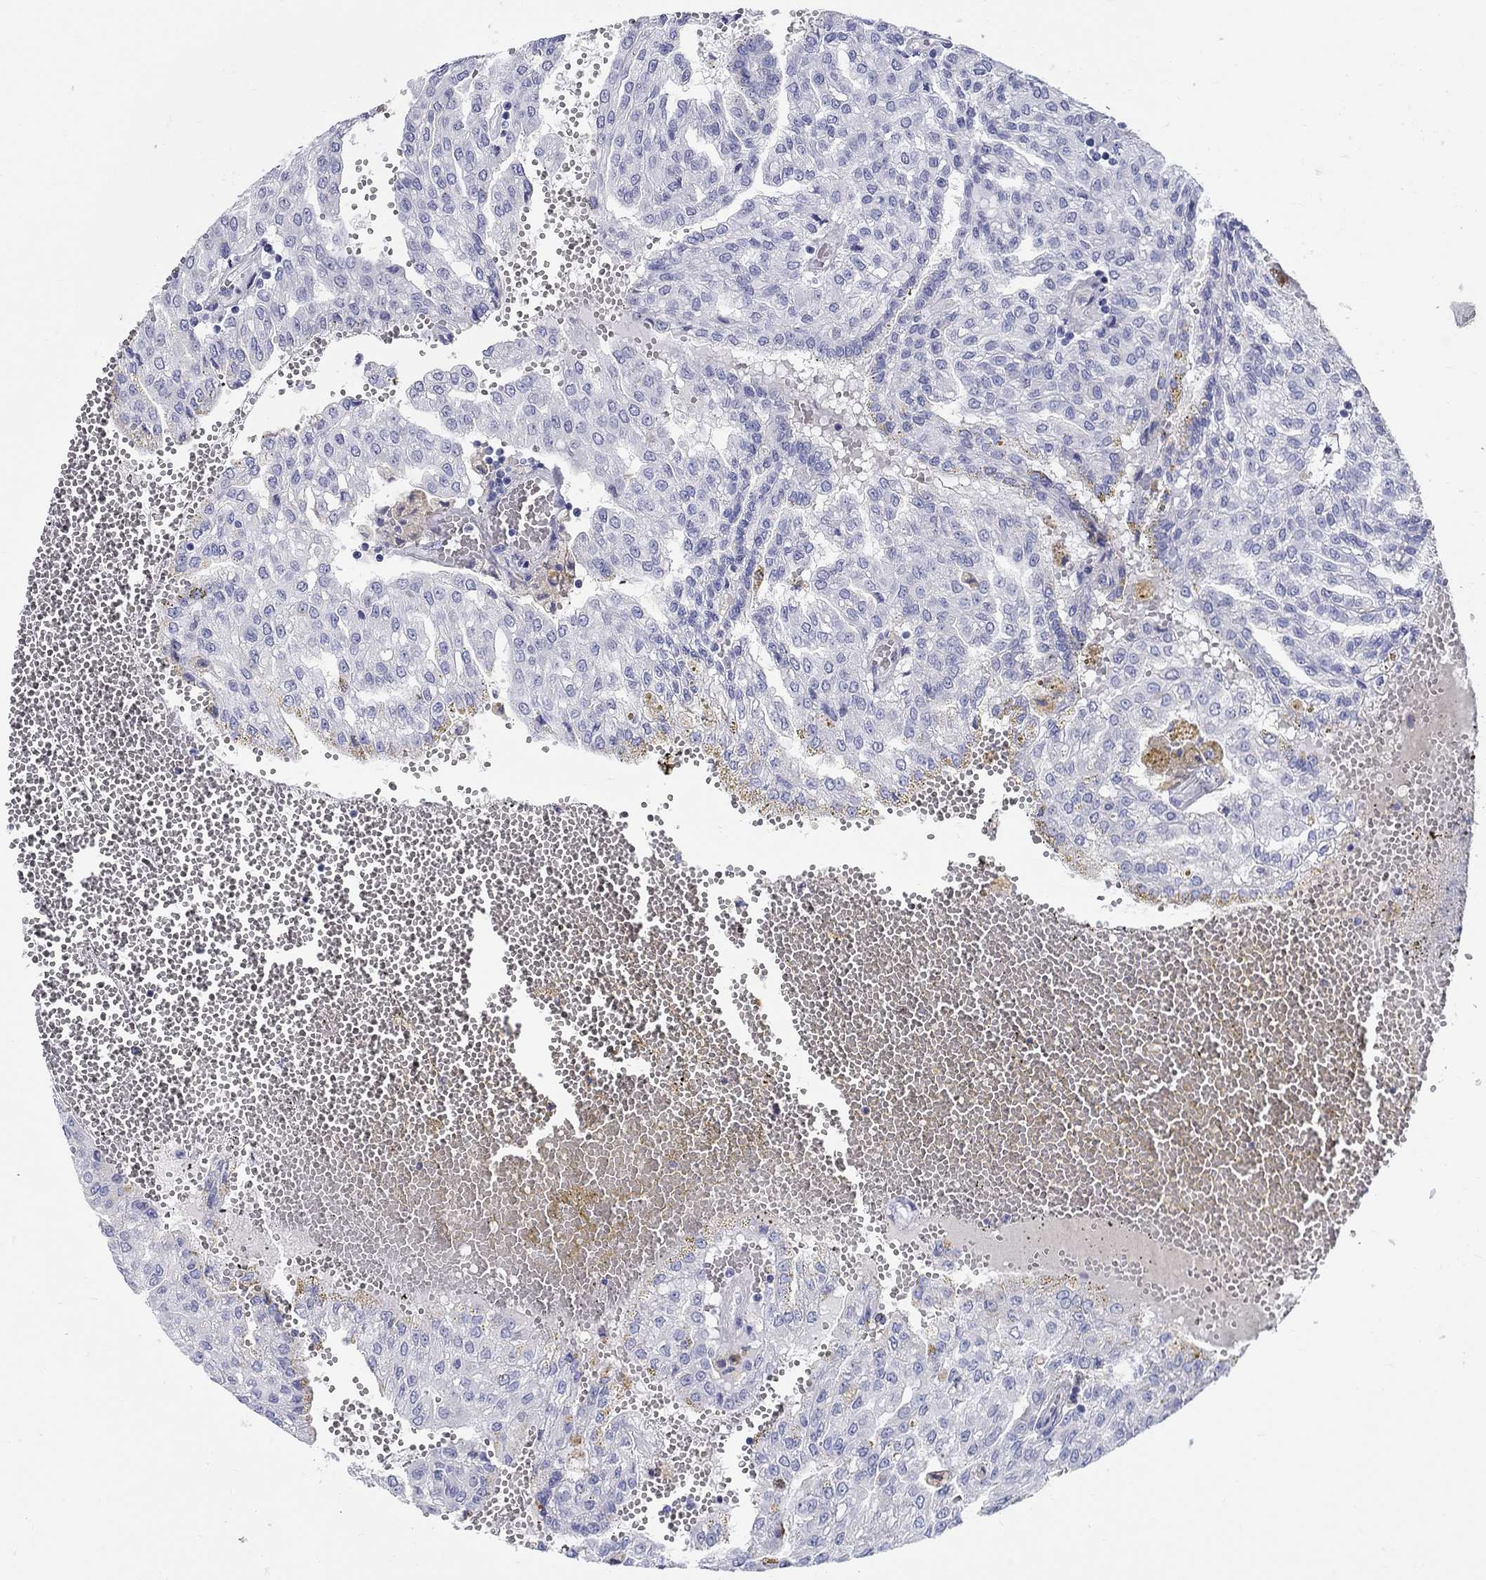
{"staining": {"intensity": "negative", "quantity": "none", "location": "none"}, "tissue": "renal cancer", "cell_type": "Tumor cells", "image_type": "cancer", "snomed": [{"axis": "morphology", "description": "Adenocarcinoma, NOS"}, {"axis": "topography", "description": "Kidney"}], "caption": "Immunohistochemistry photomicrograph of neoplastic tissue: renal cancer stained with DAB exhibits no significant protein expression in tumor cells.", "gene": "LAMP5", "patient": {"sex": "male", "age": 63}}